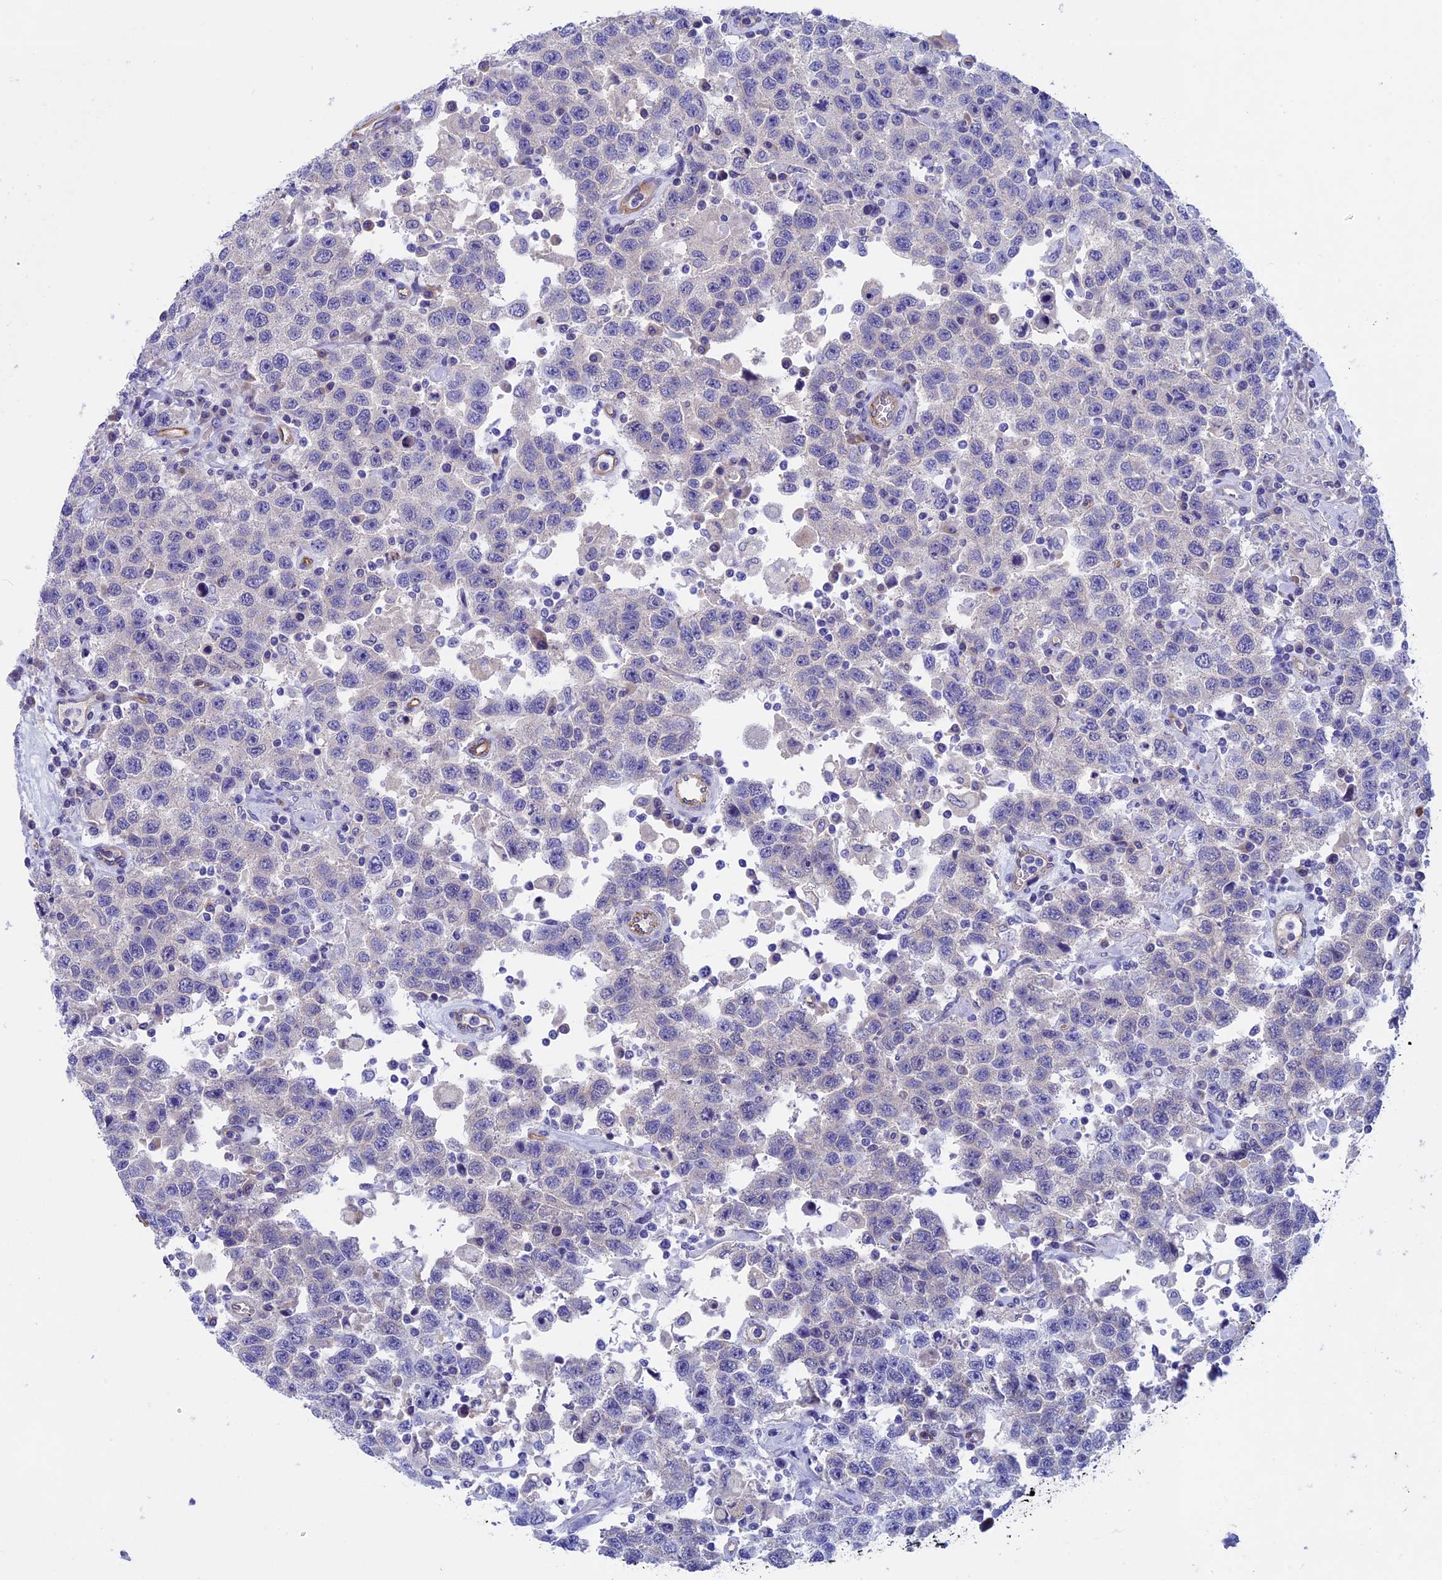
{"staining": {"intensity": "negative", "quantity": "none", "location": "none"}, "tissue": "testis cancer", "cell_type": "Tumor cells", "image_type": "cancer", "snomed": [{"axis": "morphology", "description": "Seminoma, NOS"}, {"axis": "topography", "description": "Testis"}], "caption": "A high-resolution histopathology image shows IHC staining of testis cancer, which shows no significant positivity in tumor cells.", "gene": "INSYN1", "patient": {"sex": "male", "age": 41}}